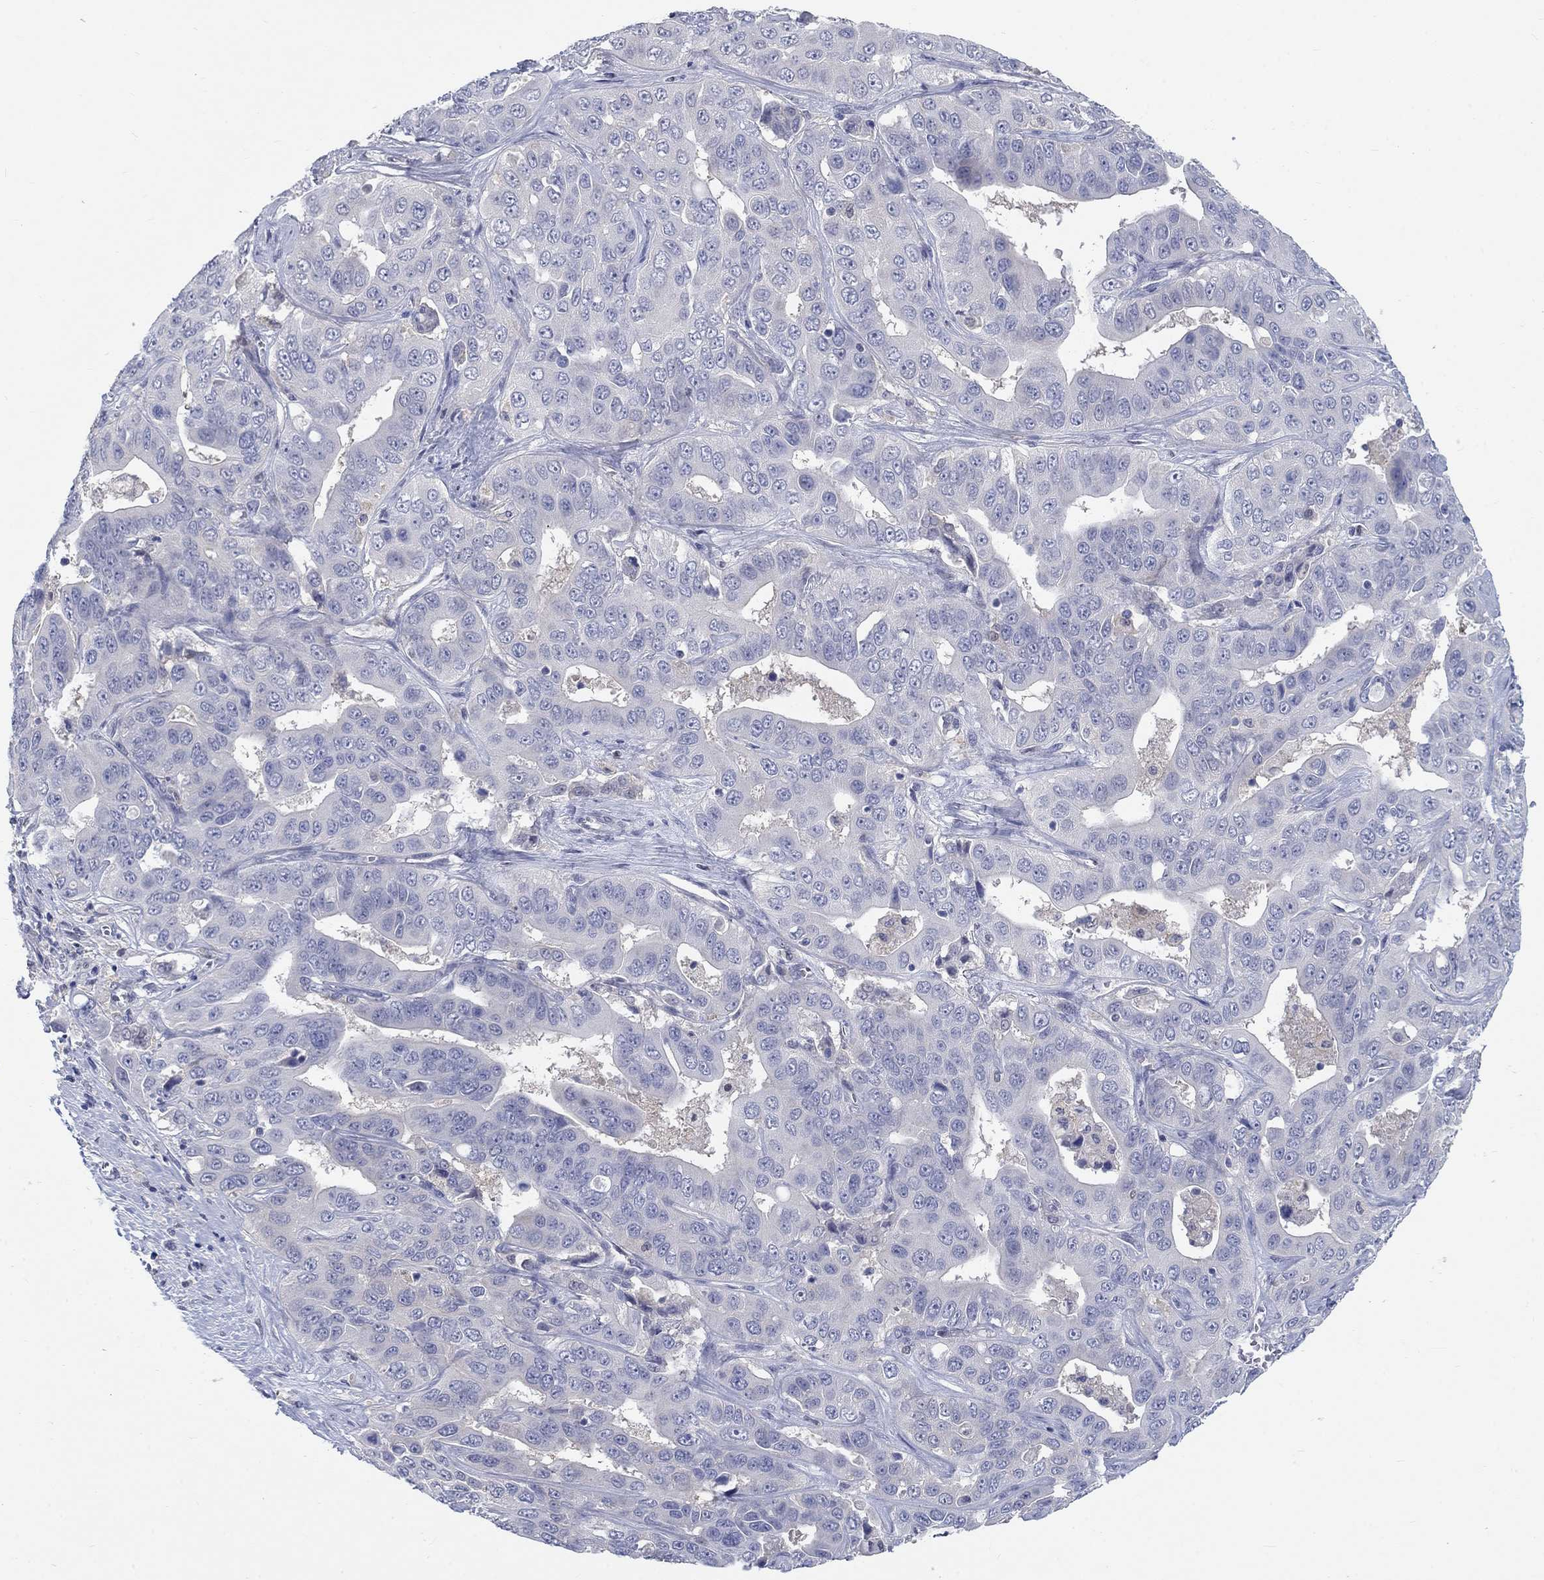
{"staining": {"intensity": "negative", "quantity": "none", "location": "none"}, "tissue": "liver cancer", "cell_type": "Tumor cells", "image_type": "cancer", "snomed": [{"axis": "morphology", "description": "Cholangiocarcinoma"}, {"axis": "topography", "description": "Liver"}], "caption": "Tumor cells show no significant protein staining in liver cancer (cholangiocarcinoma). Nuclei are stained in blue.", "gene": "EGFLAM", "patient": {"sex": "female", "age": 52}}